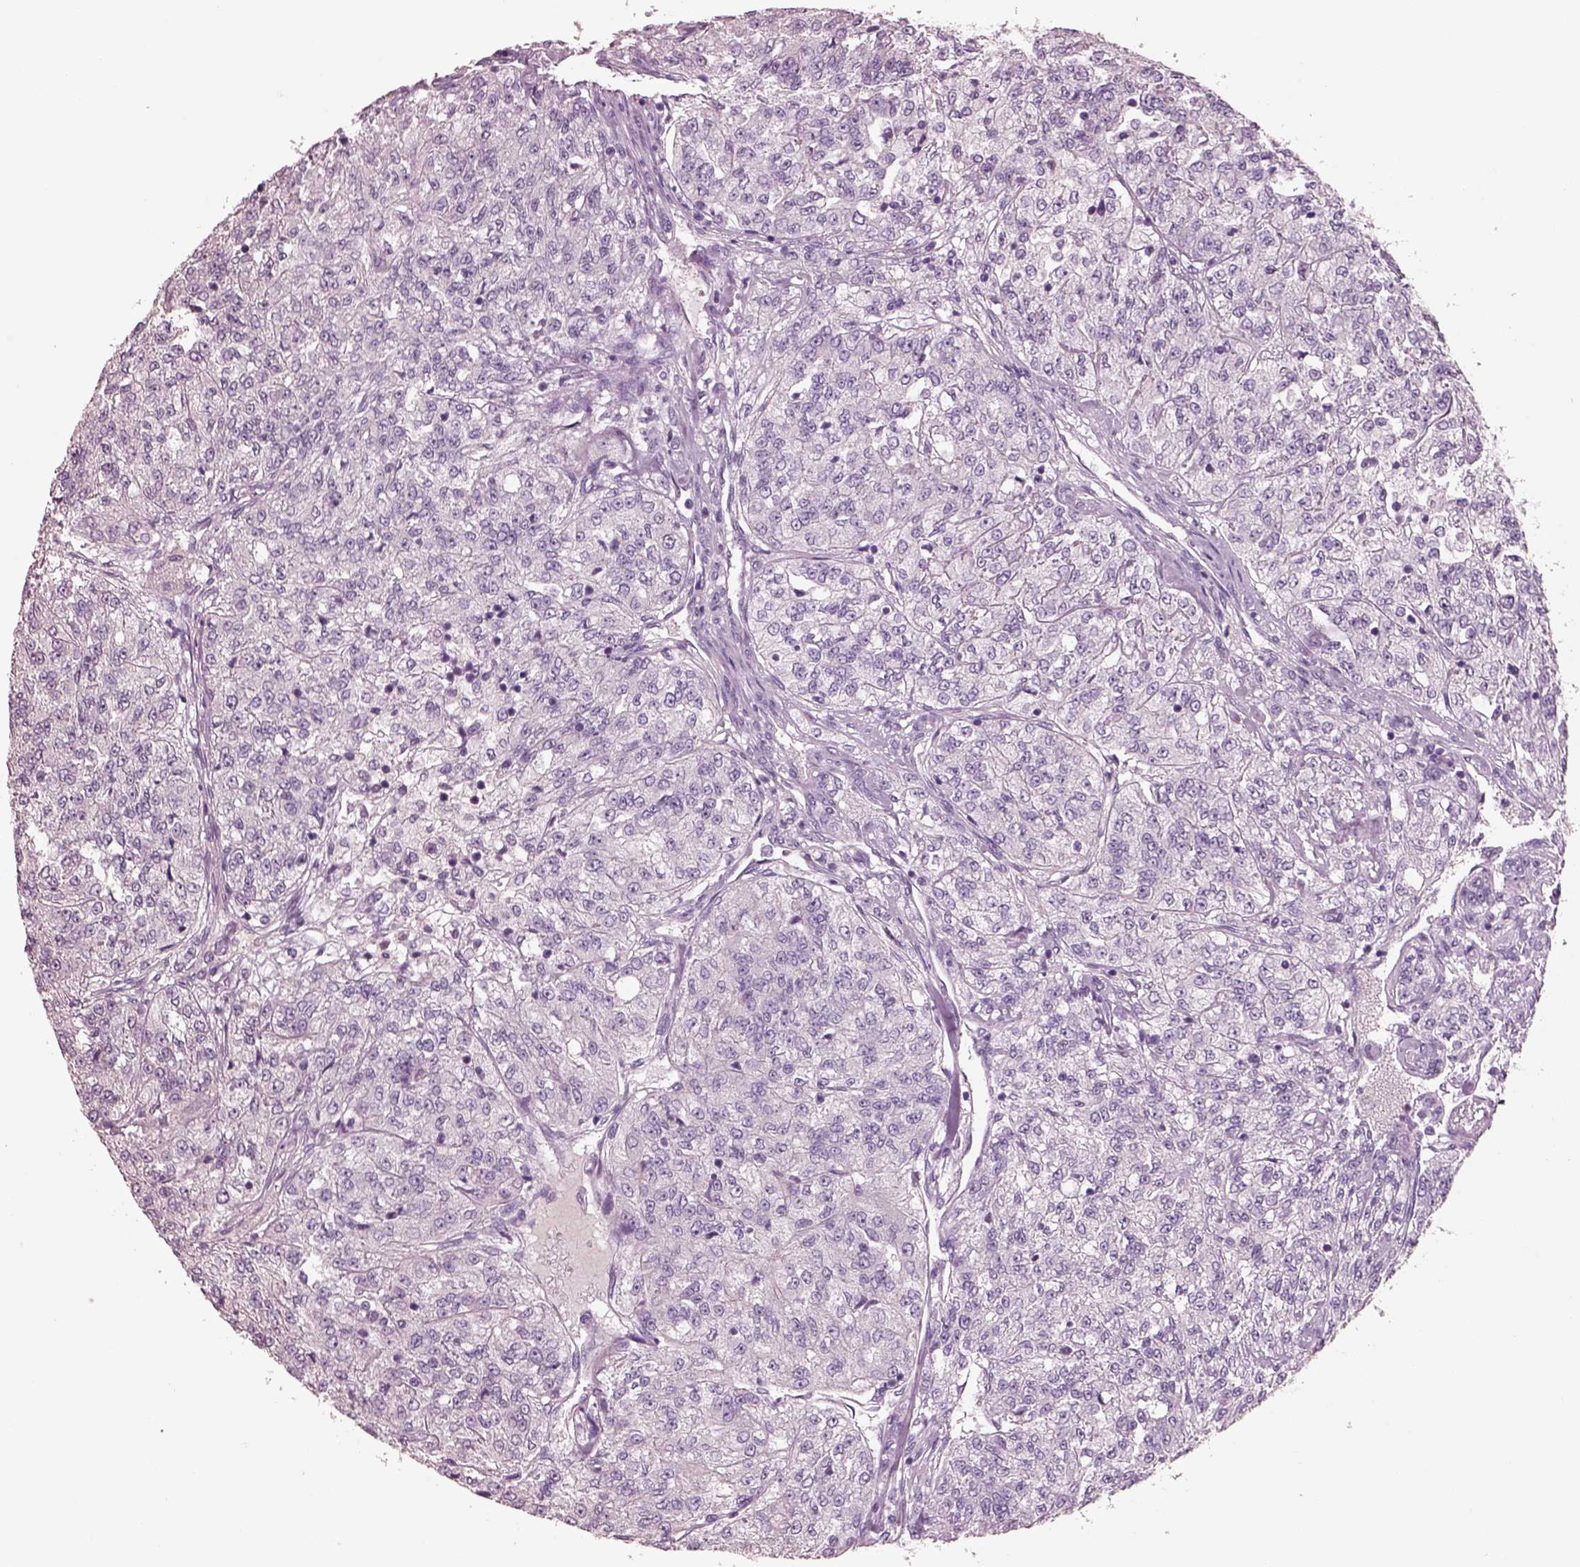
{"staining": {"intensity": "negative", "quantity": "none", "location": "none"}, "tissue": "renal cancer", "cell_type": "Tumor cells", "image_type": "cancer", "snomed": [{"axis": "morphology", "description": "Adenocarcinoma, NOS"}, {"axis": "topography", "description": "Kidney"}], "caption": "High power microscopy histopathology image of an IHC histopathology image of renal cancer, revealing no significant expression in tumor cells.", "gene": "IGLL1", "patient": {"sex": "female", "age": 63}}